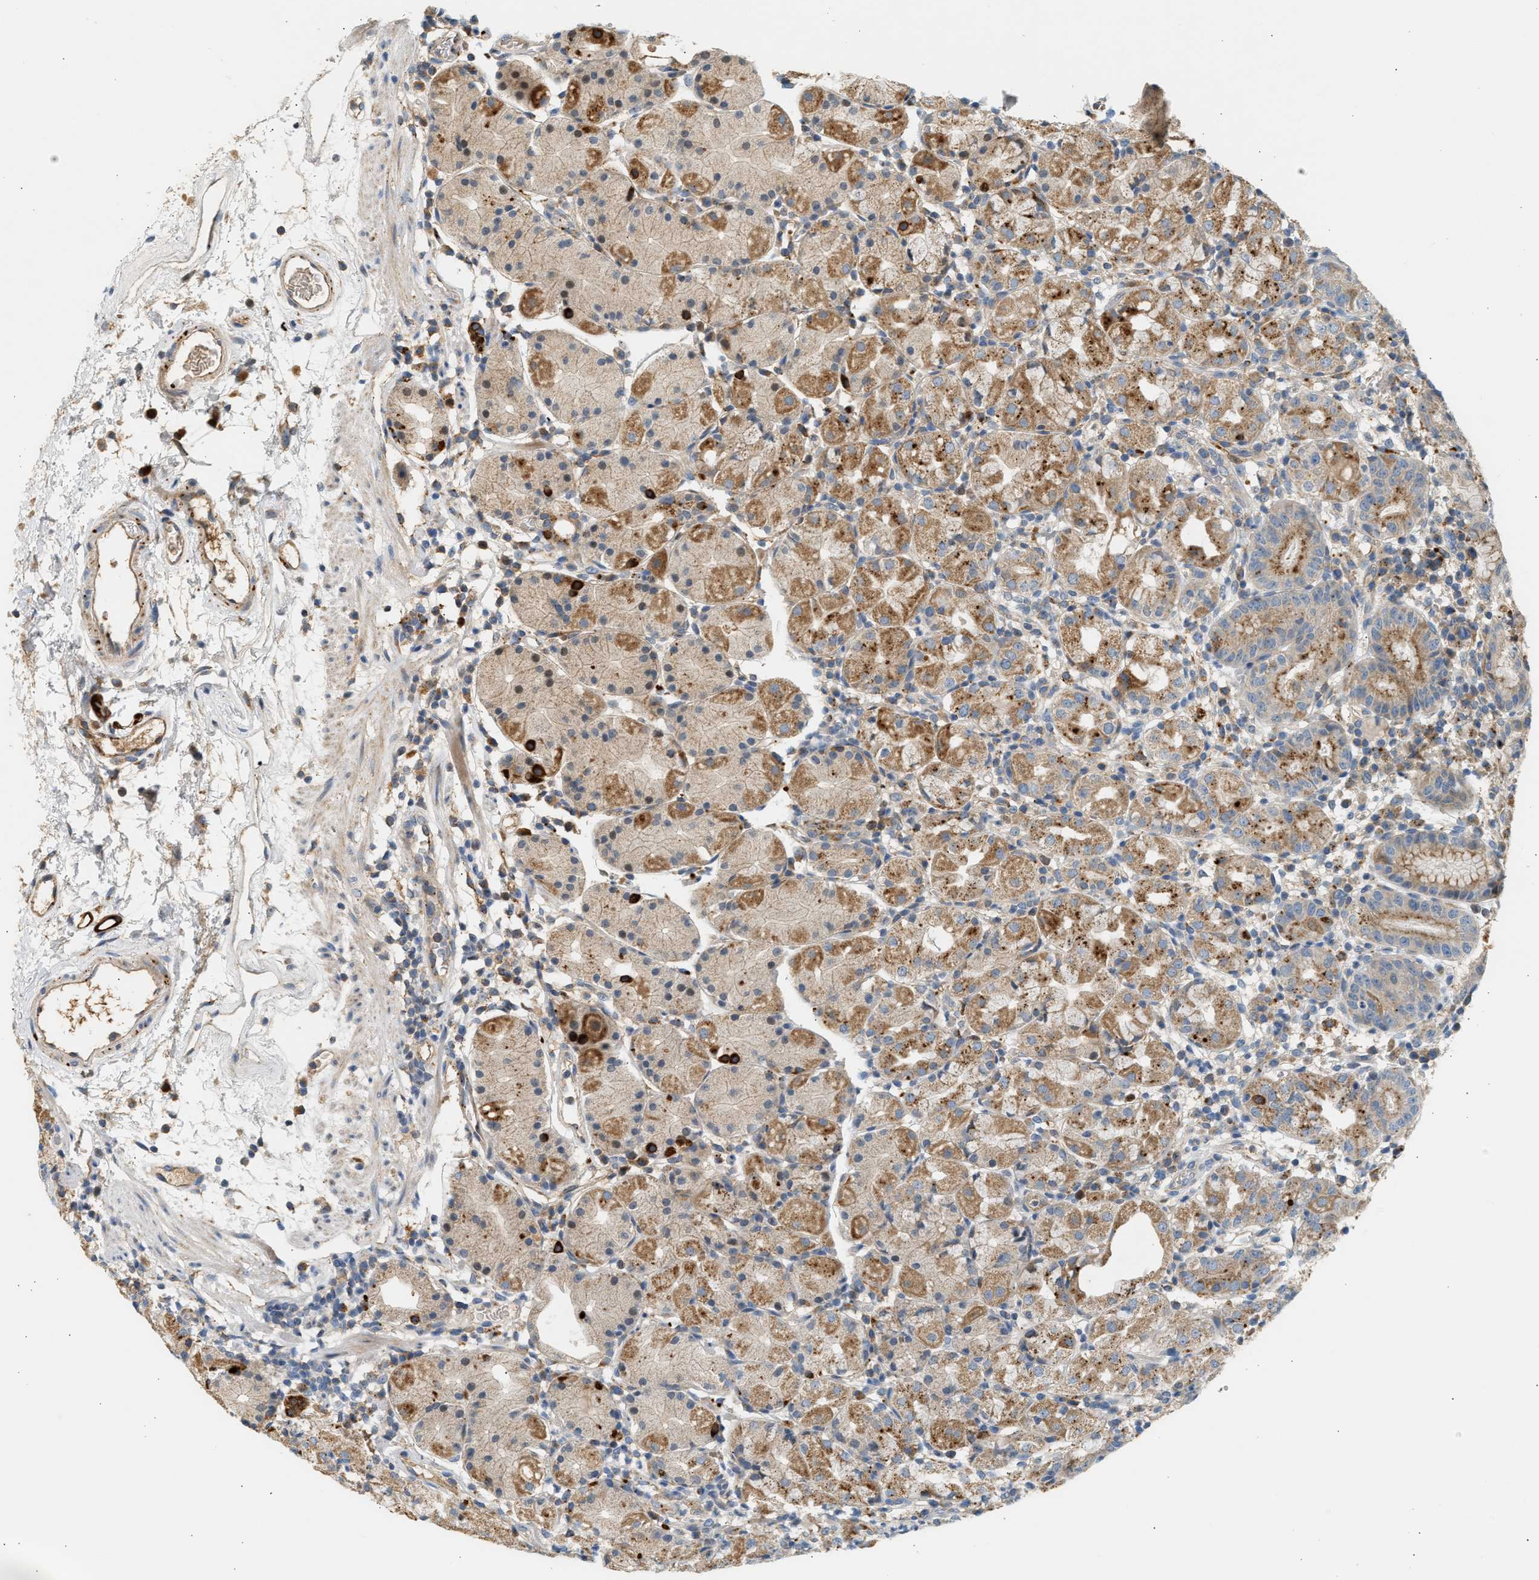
{"staining": {"intensity": "moderate", "quantity": ">75%", "location": "cytoplasmic/membranous"}, "tissue": "stomach", "cell_type": "Glandular cells", "image_type": "normal", "snomed": [{"axis": "morphology", "description": "Normal tissue, NOS"}, {"axis": "topography", "description": "Stomach"}, {"axis": "topography", "description": "Stomach, lower"}], "caption": "A medium amount of moderate cytoplasmic/membranous expression is present in approximately >75% of glandular cells in benign stomach.", "gene": "ENTHD1", "patient": {"sex": "female", "age": 75}}